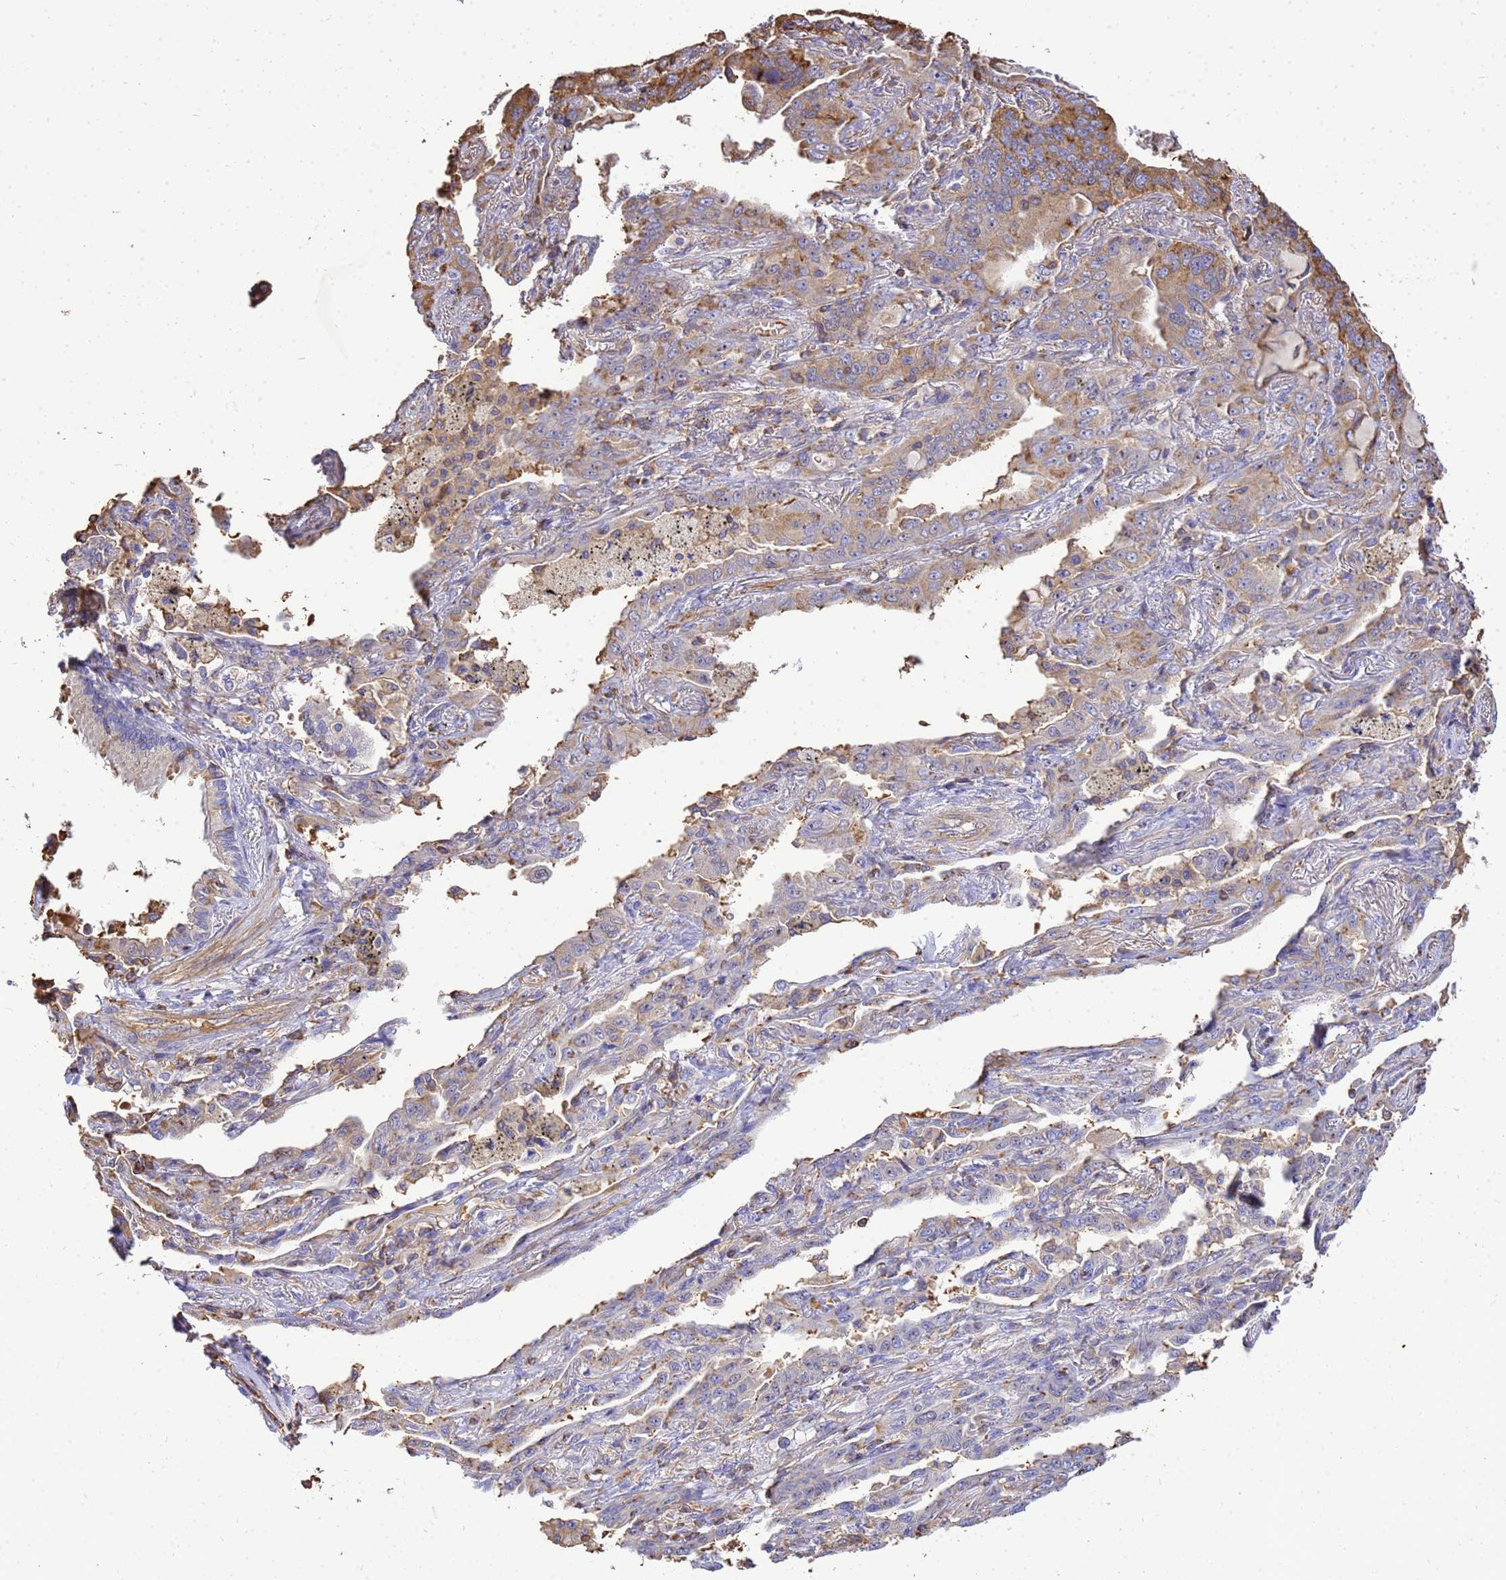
{"staining": {"intensity": "moderate", "quantity": "25%-75%", "location": "cytoplasmic/membranous"}, "tissue": "lung cancer", "cell_type": "Tumor cells", "image_type": "cancer", "snomed": [{"axis": "morphology", "description": "Adenocarcinoma, NOS"}, {"axis": "topography", "description": "Lung"}], "caption": "The histopathology image exhibits staining of lung cancer (adenocarcinoma), revealing moderate cytoplasmic/membranous protein staining (brown color) within tumor cells.", "gene": "WDR64", "patient": {"sex": "male", "age": 67}}